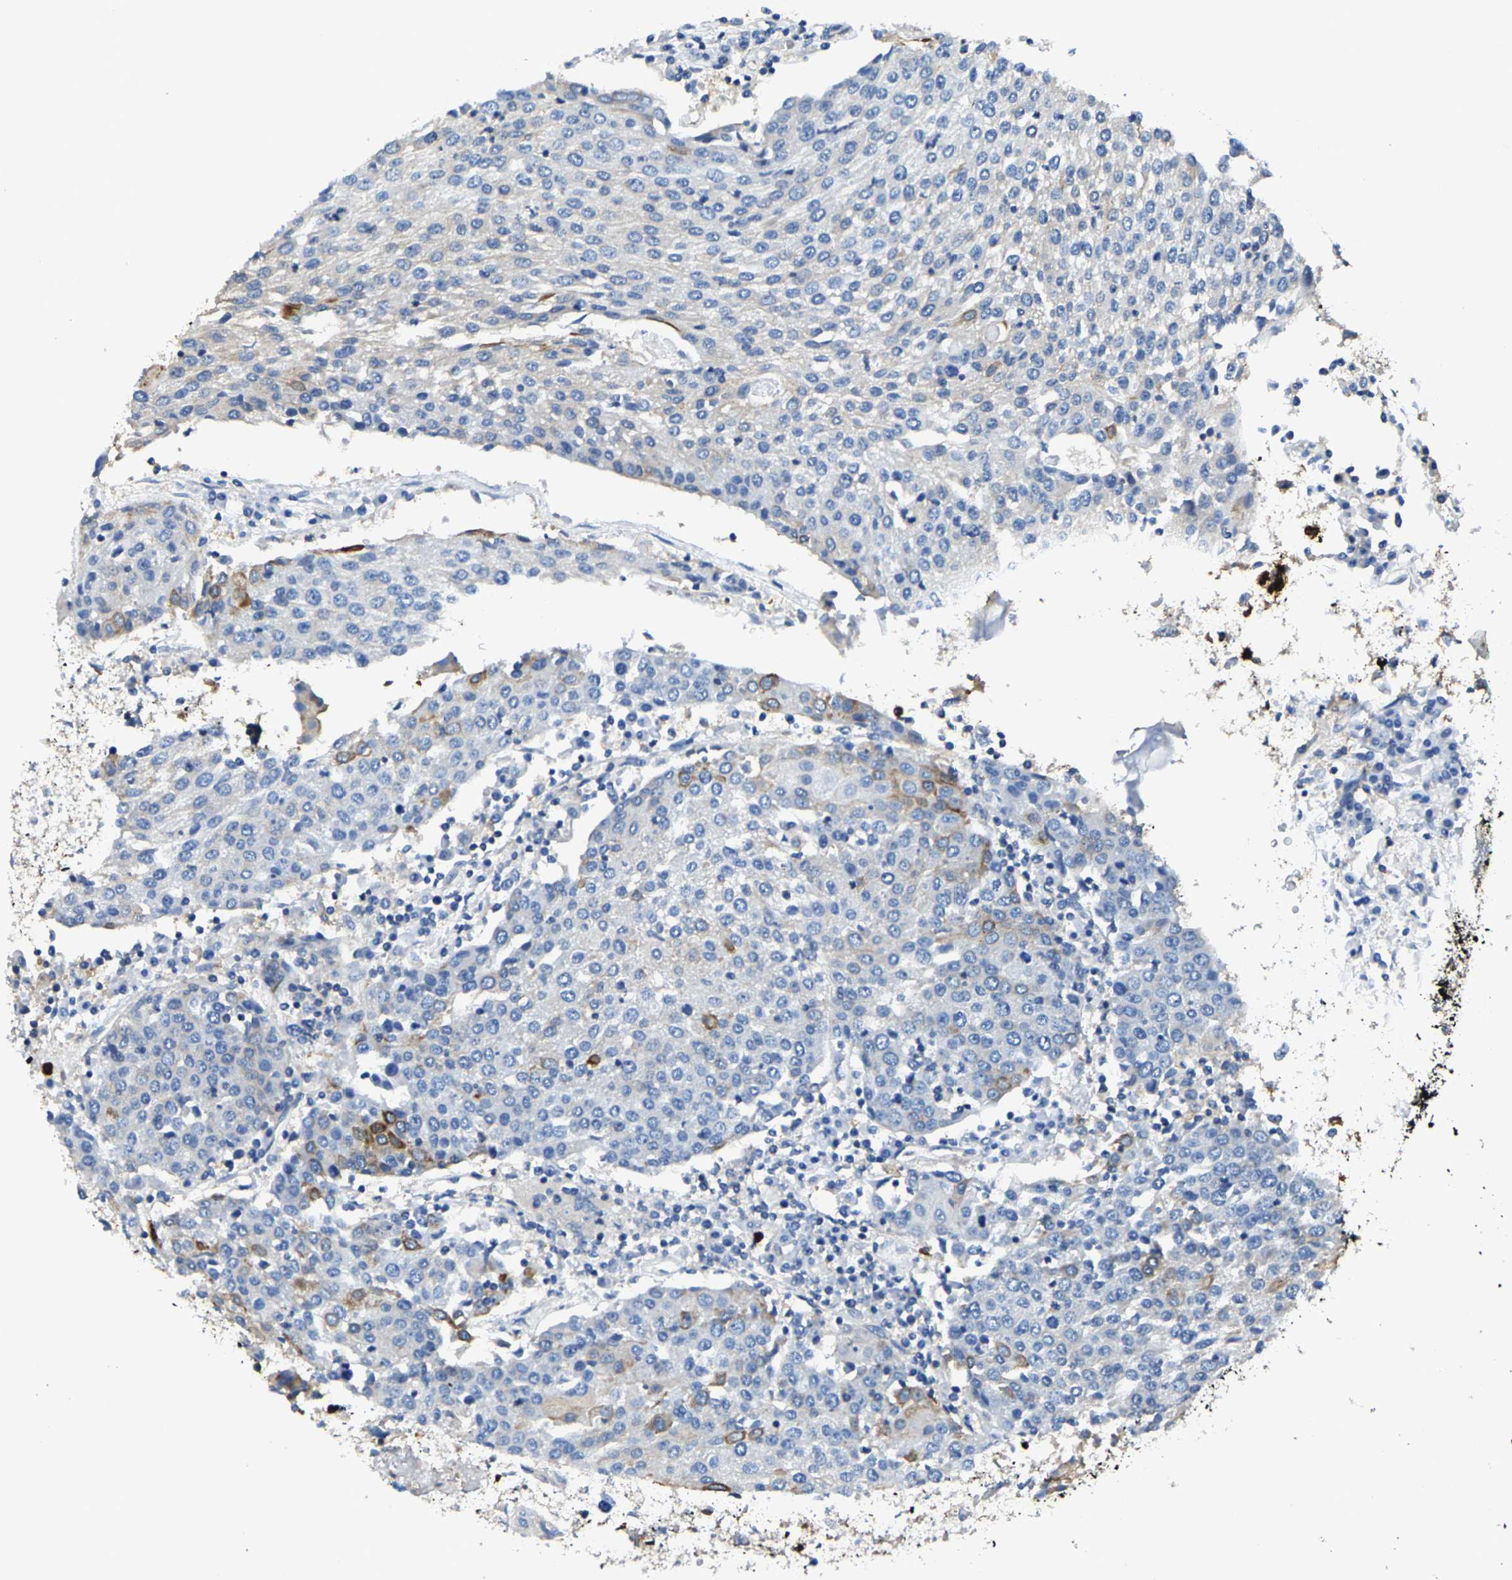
{"staining": {"intensity": "weak", "quantity": "<25%", "location": "cytoplasmic/membranous"}, "tissue": "urothelial cancer", "cell_type": "Tumor cells", "image_type": "cancer", "snomed": [{"axis": "morphology", "description": "Urothelial carcinoma, High grade"}, {"axis": "topography", "description": "Urinary bladder"}], "caption": "Urothelial cancer stained for a protein using immunohistochemistry (IHC) exhibits no expression tumor cells.", "gene": "TRAF6", "patient": {"sex": "female", "age": 85}}